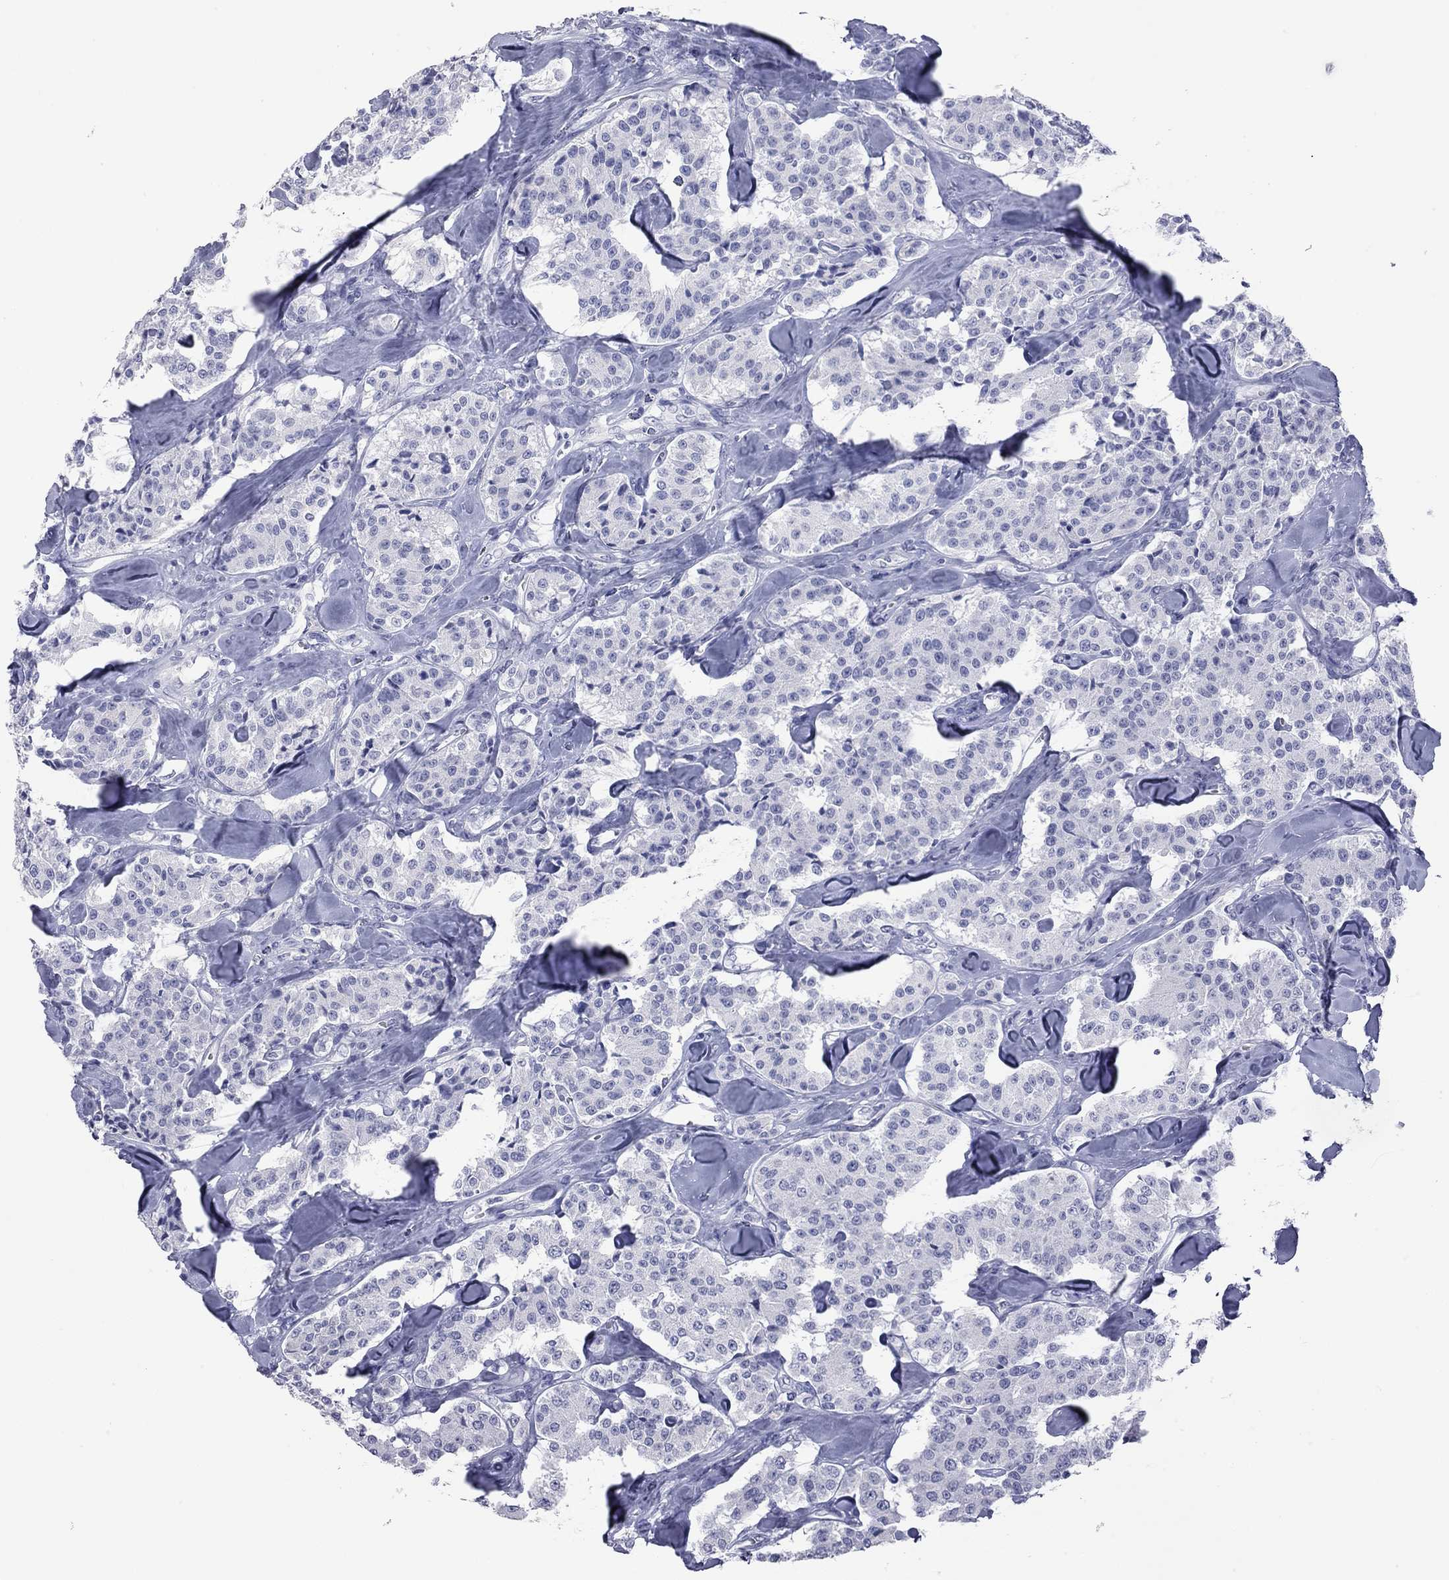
{"staining": {"intensity": "negative", "quantity": "none", "location": "none"}, "tissue": "carcinoid", "cell_type": "Tumor cells", "image_type": "cancer", "snomed": [{"axis": "morphology", "description": "Carcinoid, malignant, NOS"}, {"axis": "topography", "description": "Pancreas"}], "caption": "Photomicrograph shows no significant protein positivity in tumor cells of carcinoid.", "gene": "AK8", "patient": {"sex": "male", "age": 41}}